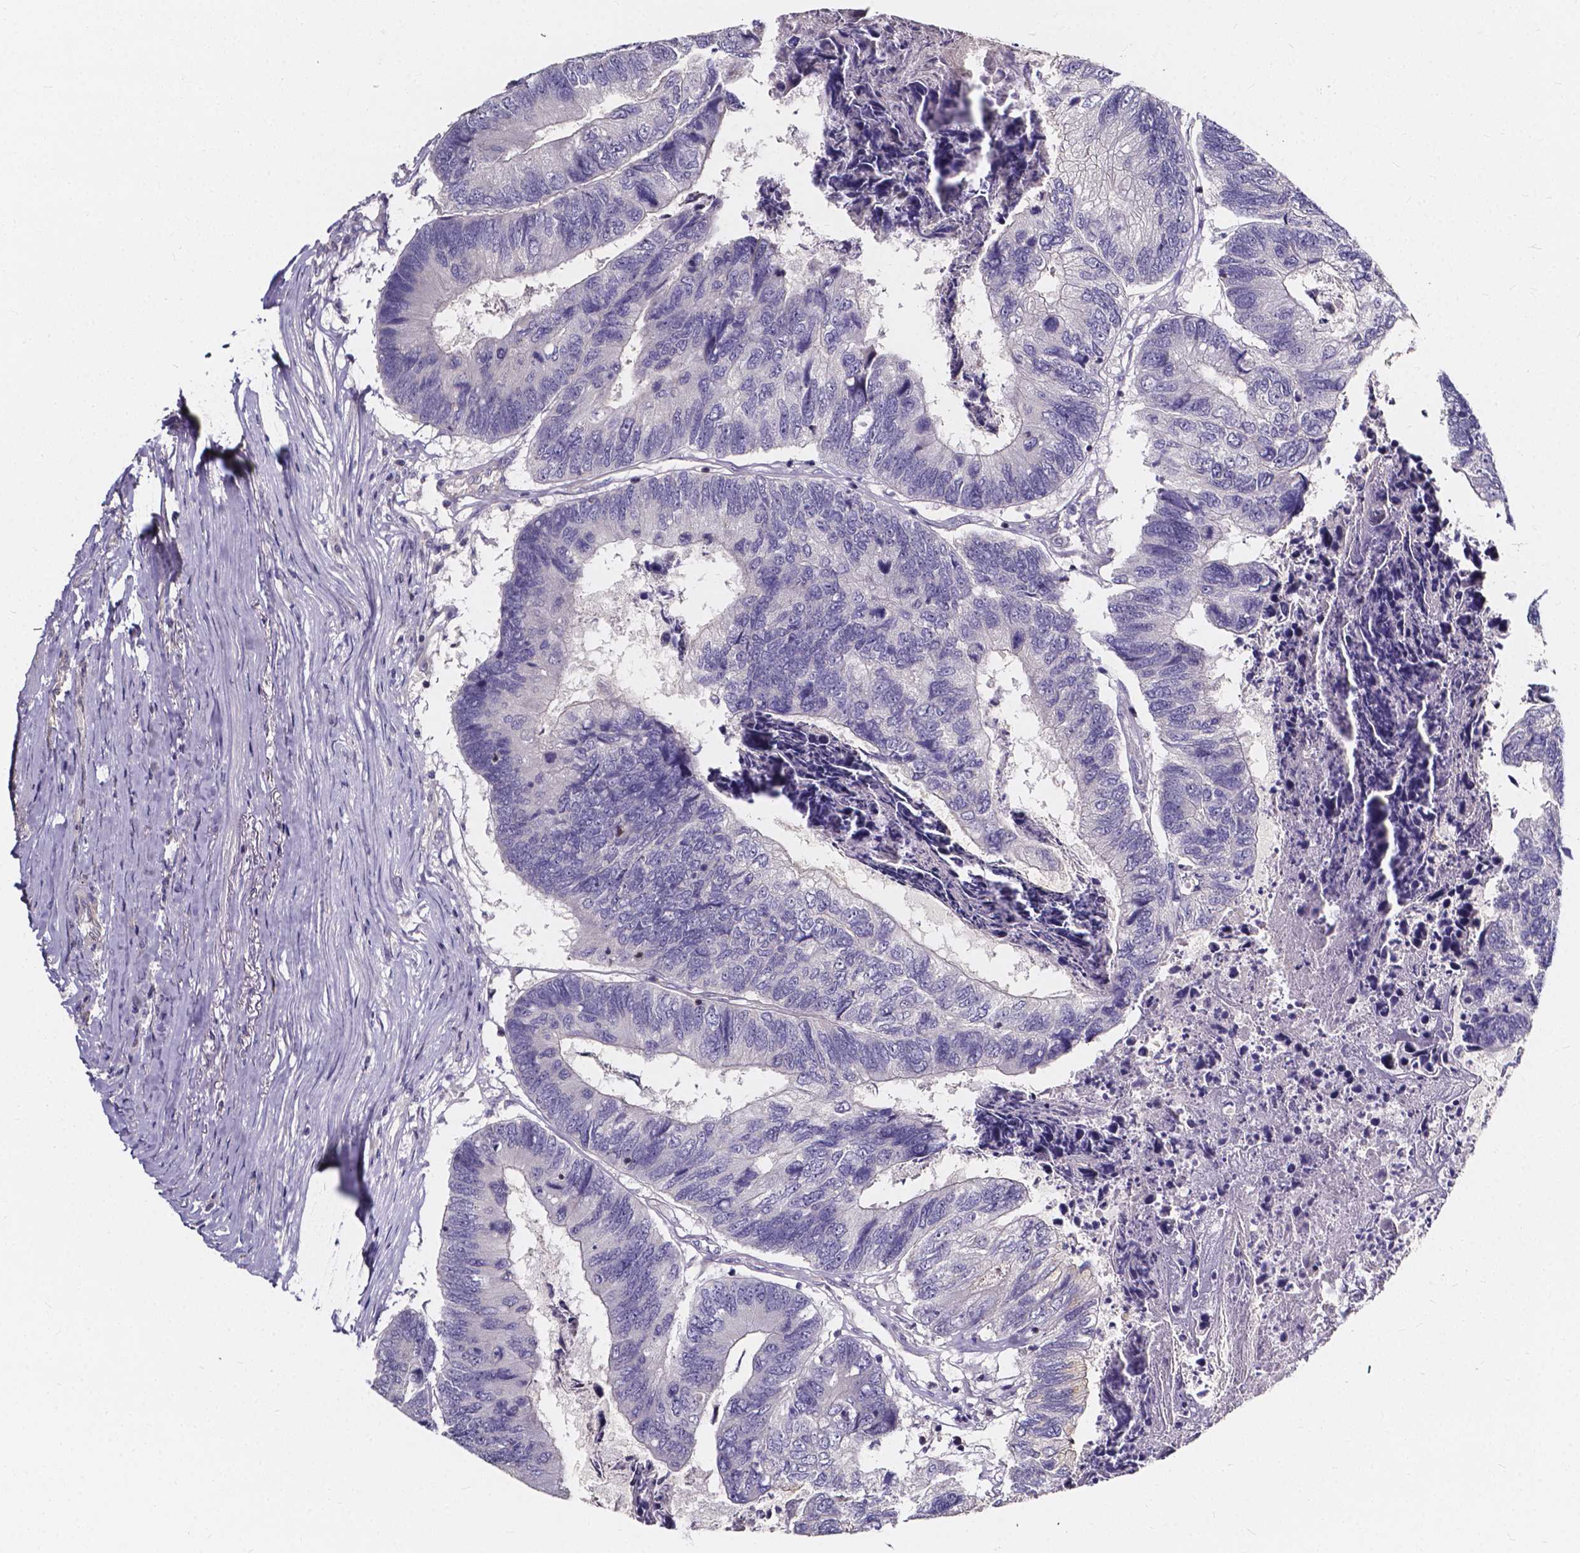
{"staining": {"intensity": "negative", "quantity": "none", "location": "none"}, "tissue": "colorectal cancer", "cell_type": "Tumor cells", "image_type": "cancer", "snomed": [{"axis": "morphology", "description": "Adenocarcinoma, NOS"}, {"axis": "topography", "description": "Colon"}], "caption": "An image of human colorectal cancer is negative for staining in tumor cells.", "gene": "THEMIS", "patient": {"sex": "female", "age": 67}}